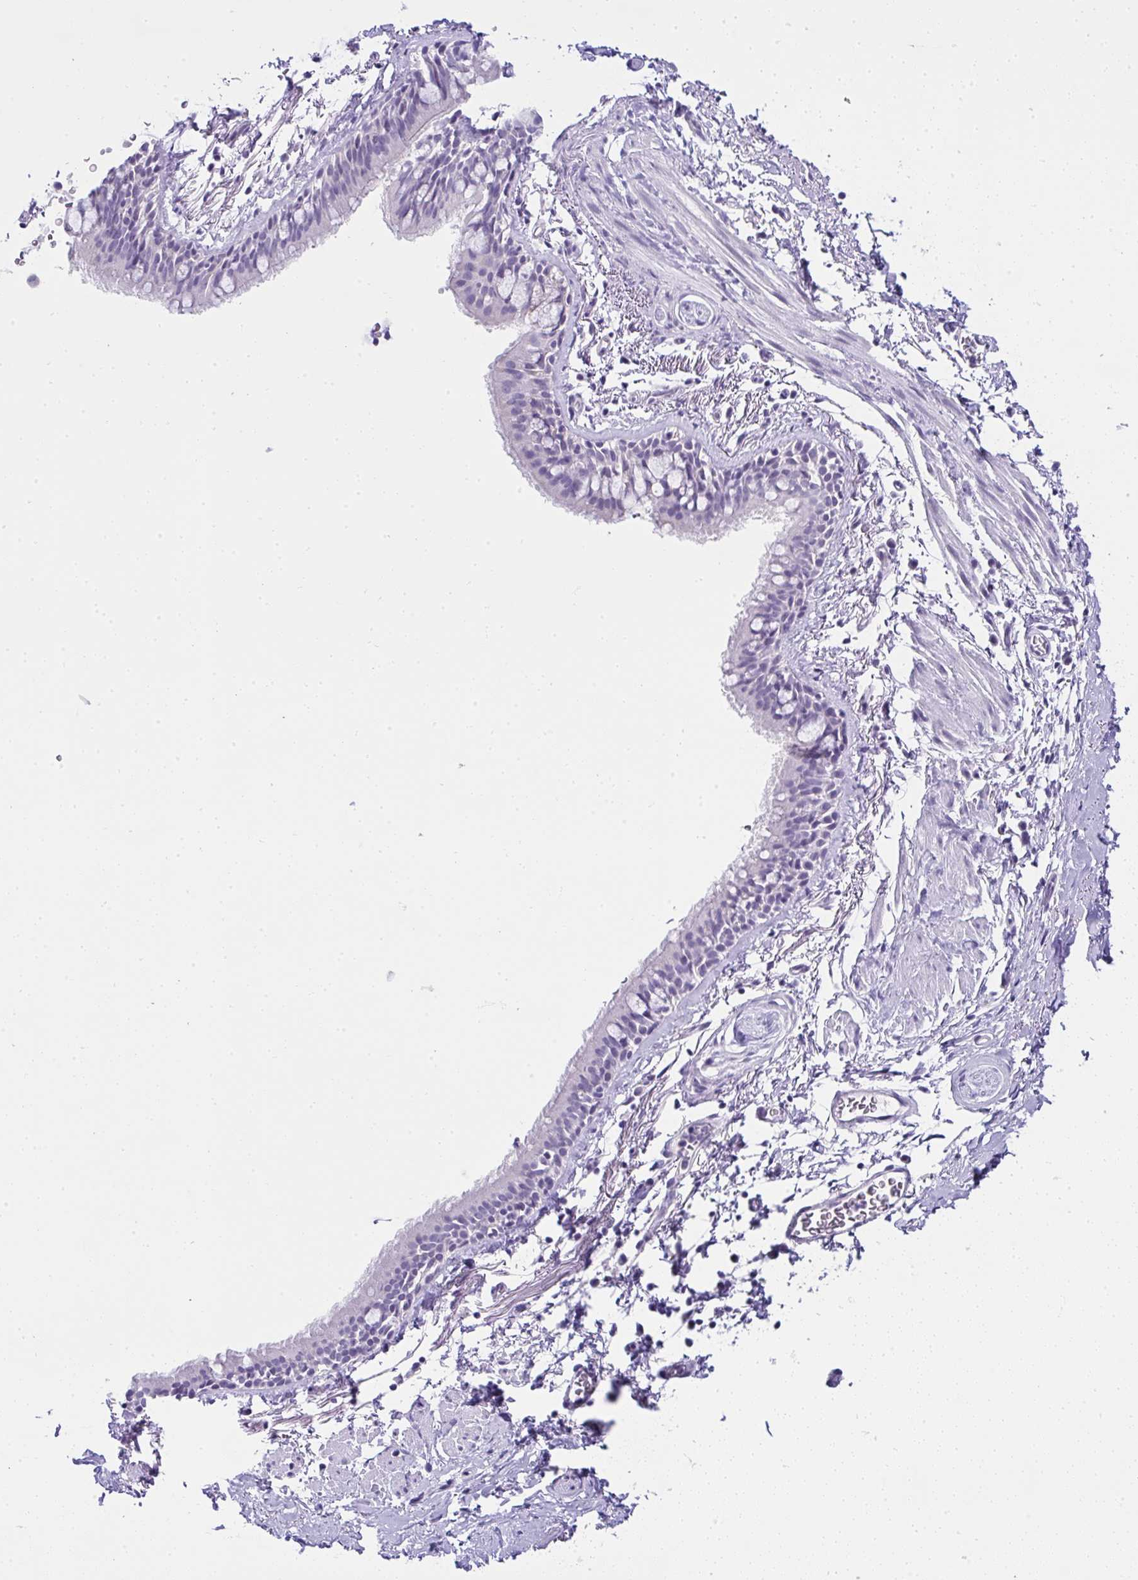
{"staining": {"intensity": "negative", "quantity": "none", "location": "none"}, "tissue": "bronchus", "cell_type": "Respiratory epithelial cells", "image_type": "normal", "snomed": [{"axis": "morphology", "description": "Normal tissue, NOS"}, {"axis": "topography", "description": "Lymph node"}, {"axis": "topography", "description": "Cartilage tissue"}, {"axis": "topography", "description": "Bronchus"}], "caption": "This is a histopathology image of immunohistochemistry staining of unremarkable bronchus, which shows no staining in respiratory epithelial cells. (DAB immunohistochemistry visualized using brightfield microscopy, high magnification).", "gene": "RNF183", "patient": {"sex": "female", "age": 70}}